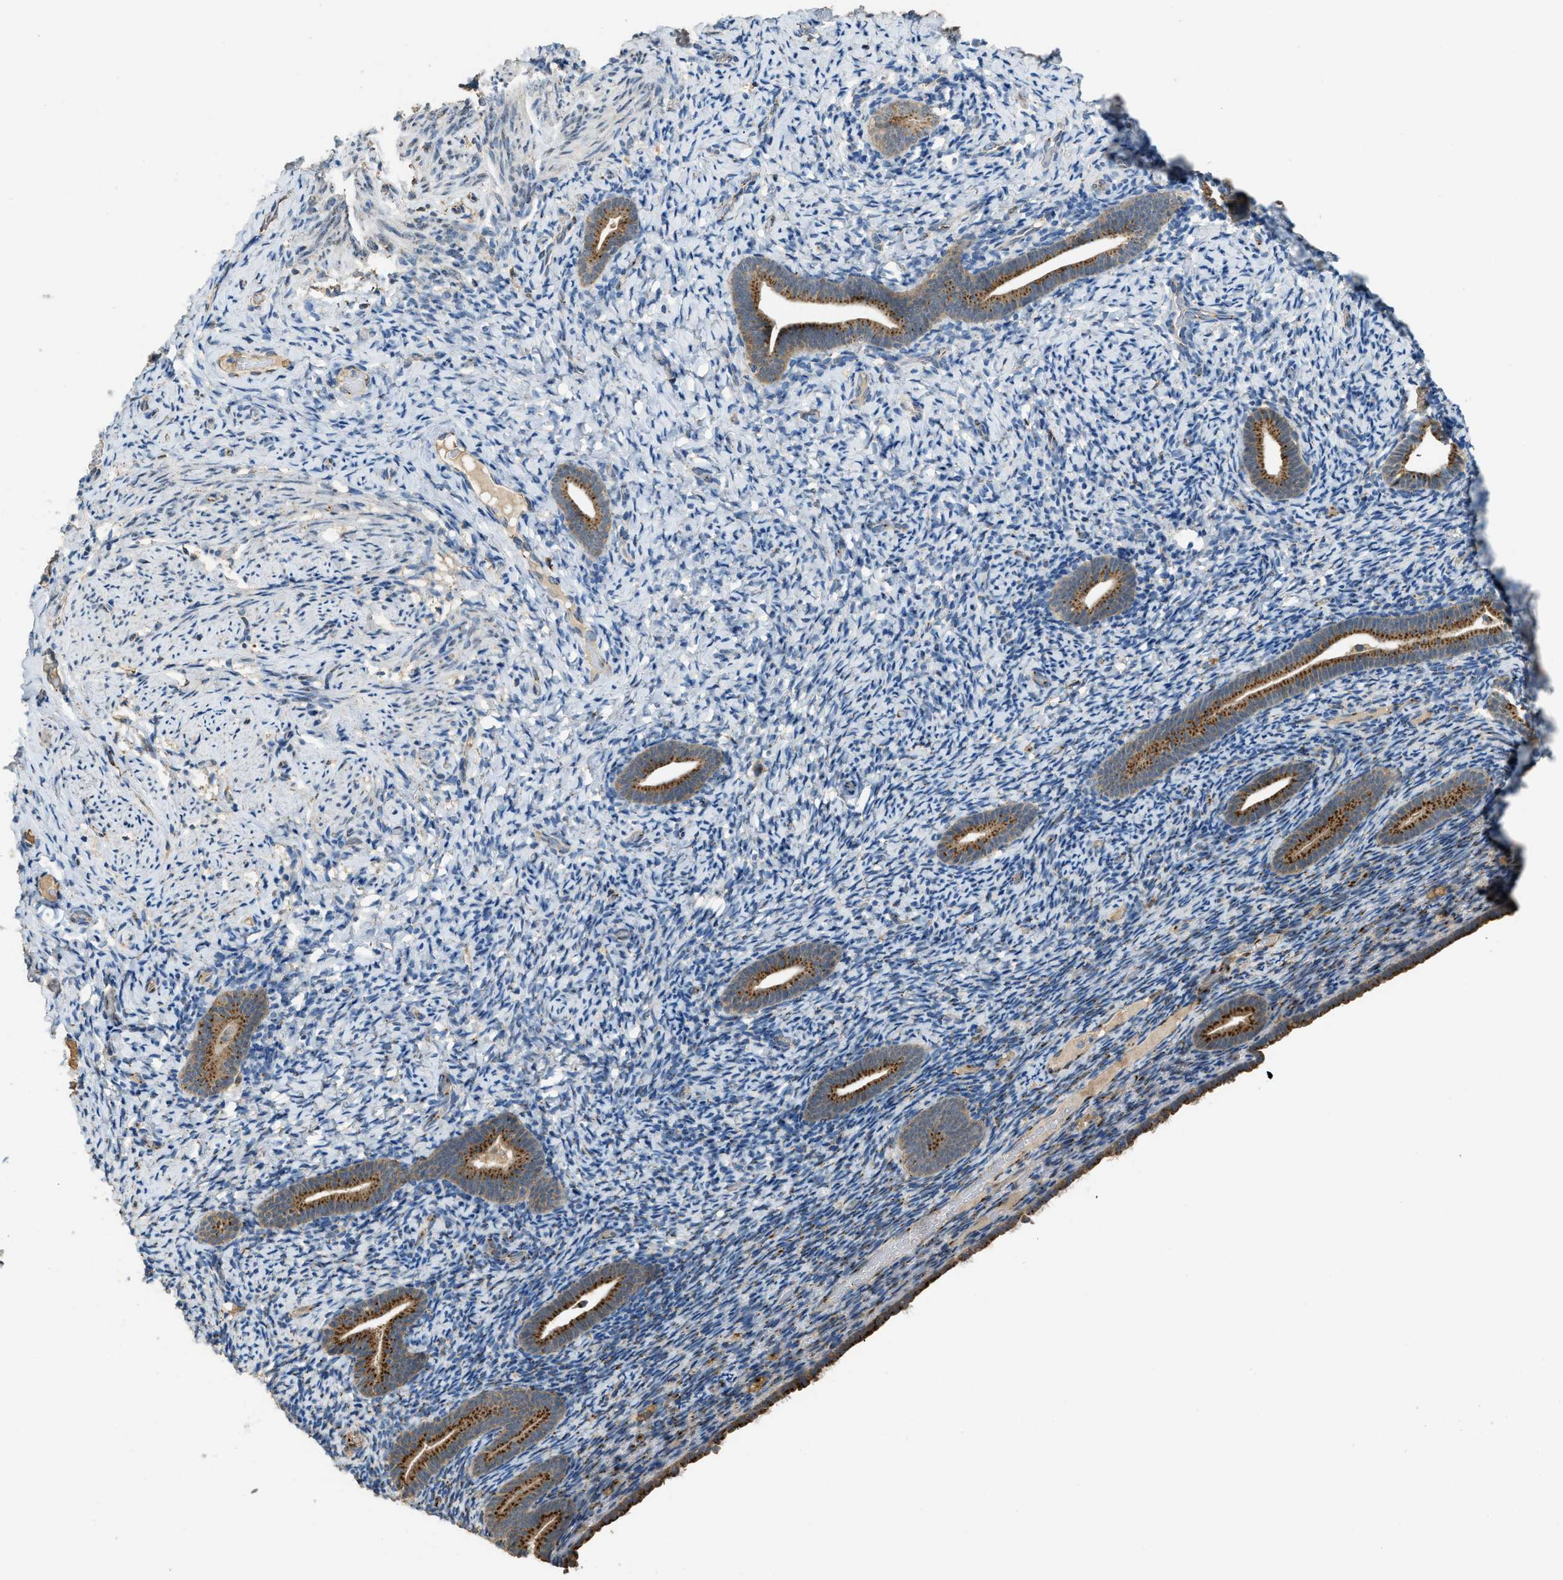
{"staining": {"intensity": "moderate", "quantity": "<25%", "location": "cytoplasmic/membranous"}, "tissue": "endometrium", "cell_type": "Cells in endometrial stroma", "image_type": "normal", "snomed": [{"axis": "morphology", "description": "Normal tissue, NOS"}, {"axis": "topography", "description": "Endometrium"}], "caption": "A brown stain shows moderate cytoplasmic/membranous expression of a protein in cells in endometrial stroma of benign human endometrium.", "gene": "IPO7", "patient": {"sex": "female", "age": 51}}